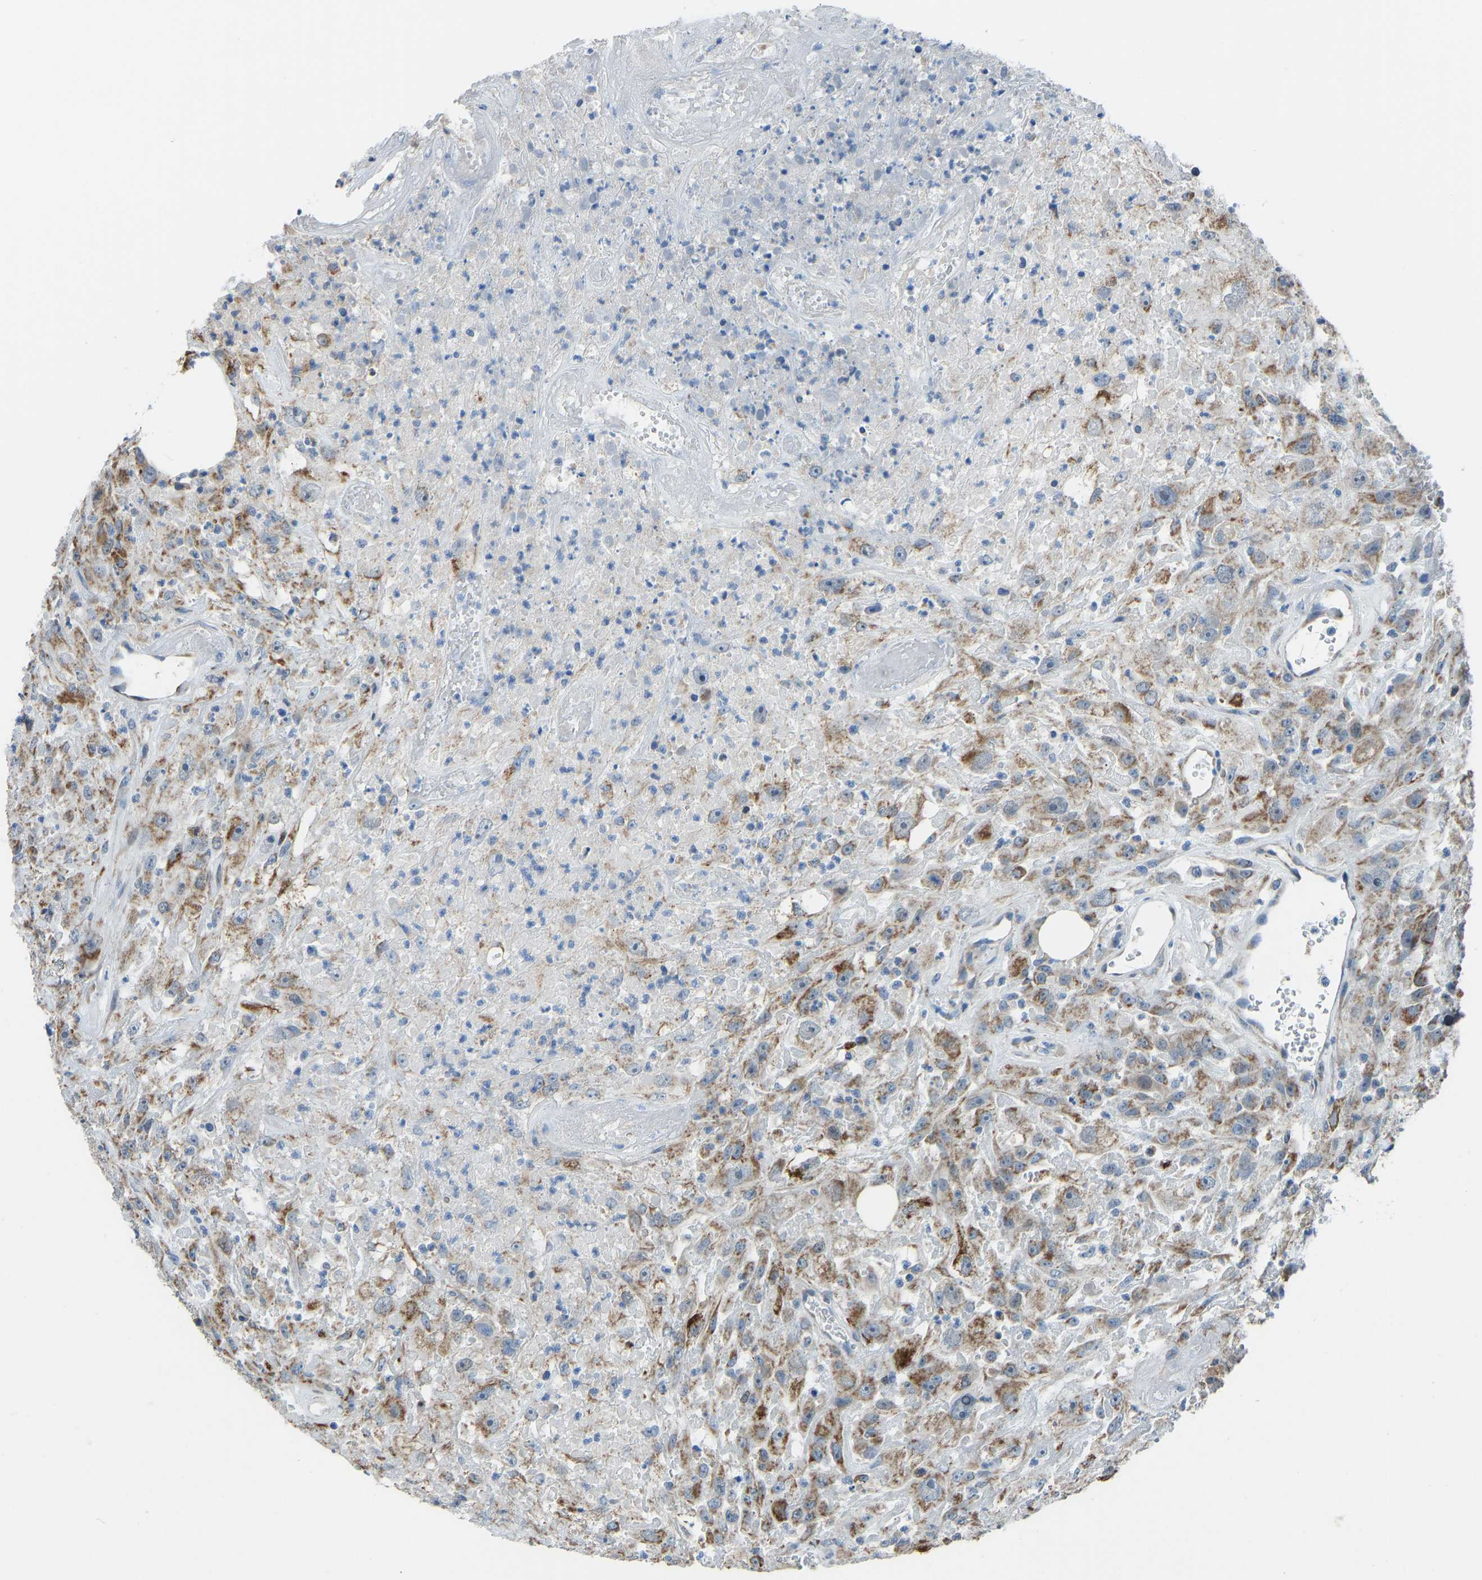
{"staining": {"intensity": "moderate", "quantity": ">75%", "location": "cytoplasmic/membranous"}, "tissue": "urothelial cancer", "cell_type": "Tumor cells", "image_type": "cancer", "snomed": [{"axis": "morphology", "description": "Urothelial carcinoma, High grade"}, {"axis": "topography", "description": "Urinary bladder"}], "caption": "Tumor cells demonstrate moderate cytoplasmic/membranous expression in approximately >75% of cells in high-grade urothelial carcinoma. The staining is performed using DAB brown chromogen to label protein expression. The nuclei are counter-stained blue using hematoxylin.", "gene": "SMIM20", "patient": {"sex": "male", "age": 46}}